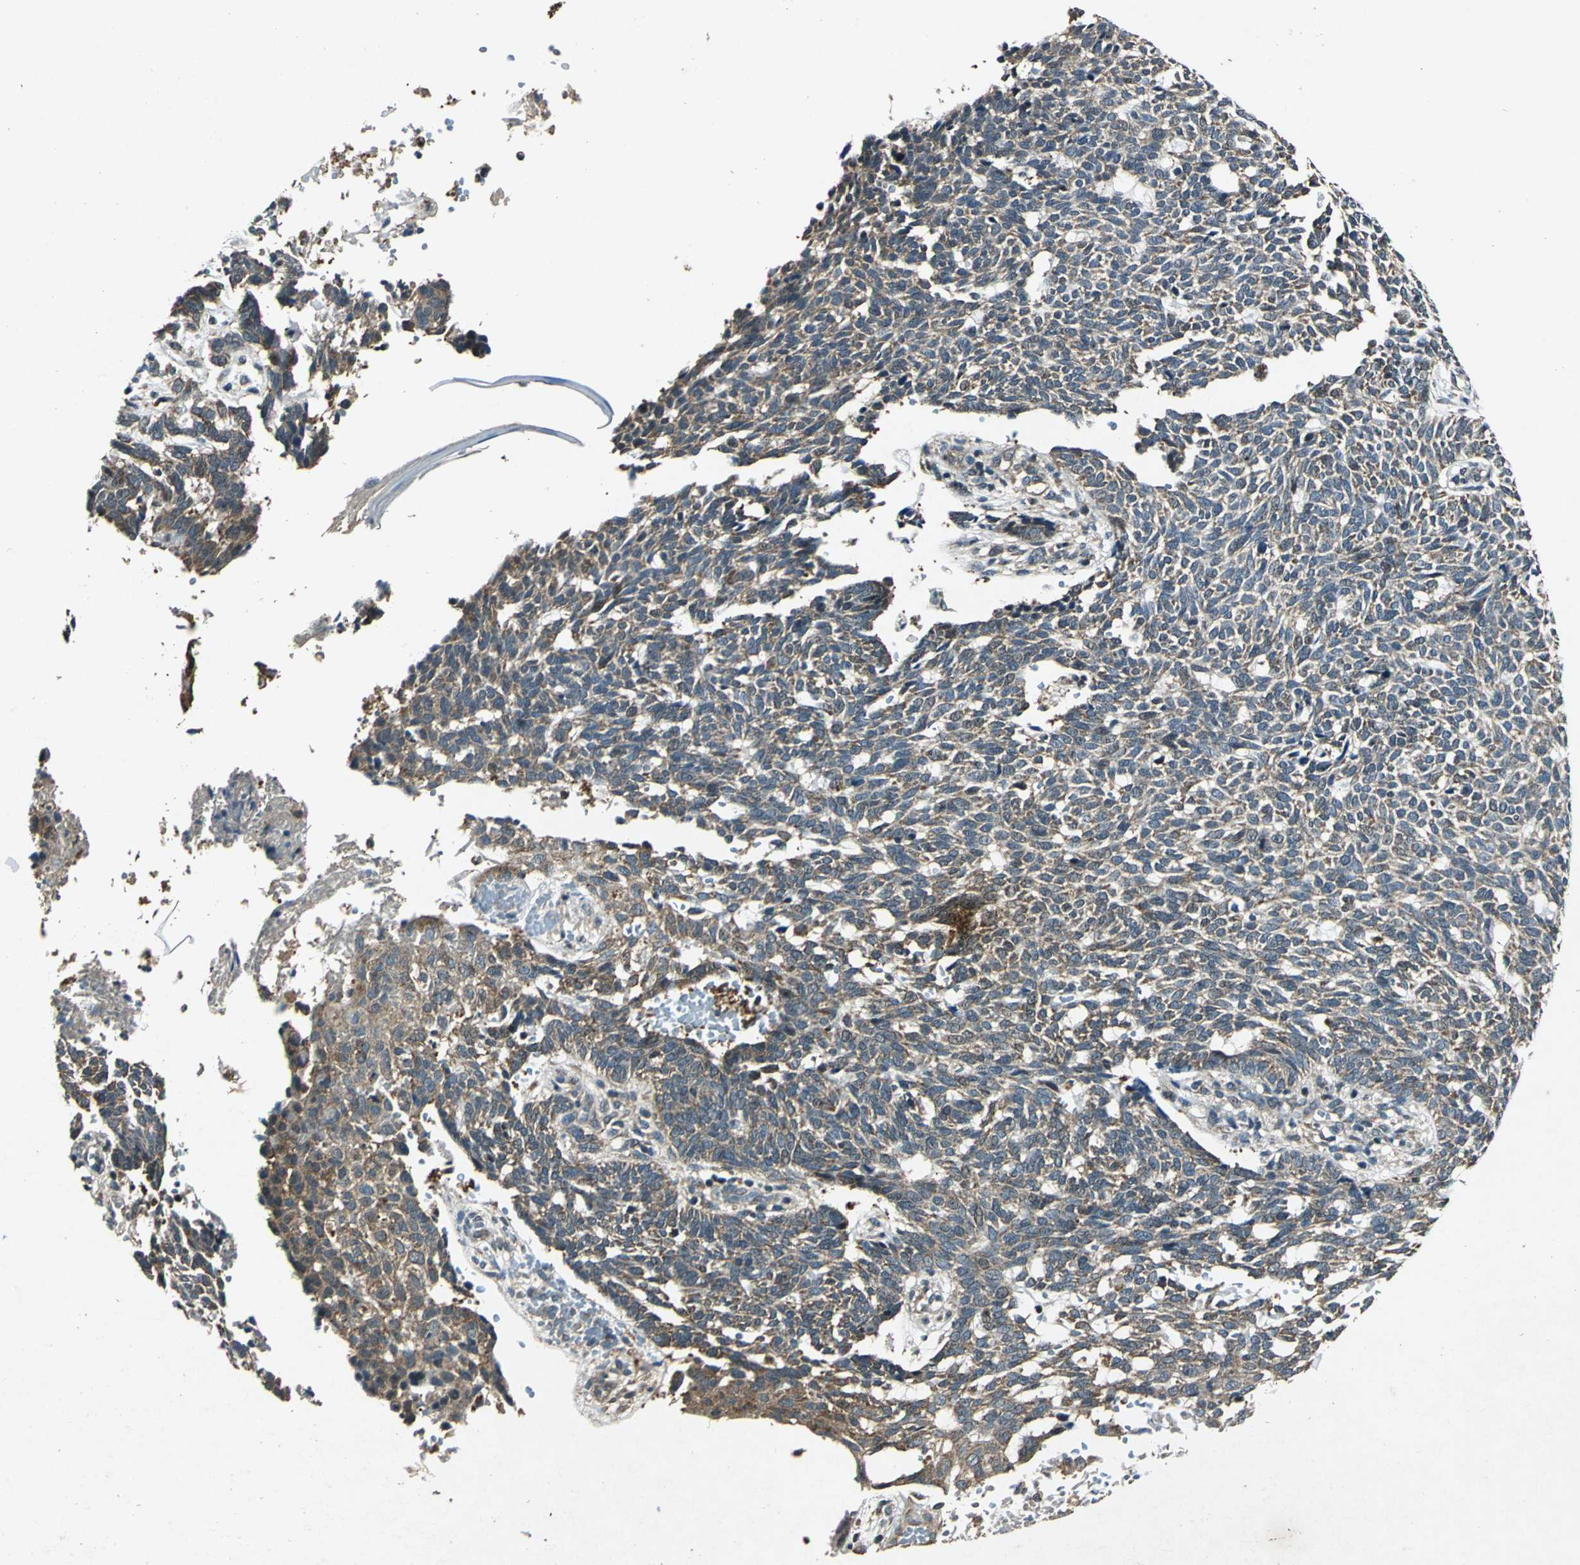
{"staining": {"intensity": "weak", "quantity": ">75%", "location": "cytoplasmic/membranous"}, "tissue": "skin cancer", "cell_type": "Tumor cells", "image_type": "cancer", "snomed": [{"axis": "morphology", "description": "Normal tissue, NOS"}, {"axis": "morphology", "description": "Basal cell carcinoma"}, {"axis": "topography", "description": "Skin"}], "caption": "DAB (3,3'-diaminobenzidine) immunohistochemical staining of skin cancer (basal cell carcinoma) shows weak cytoplasmic/membranous protein positivity in about >75% of tumor cells. The protein is stained brown, and the nuclei are stained in blue (DAB IHC with brightfield microscopy, high magnification).", "gene": "AHSA1", "patient": {"sex": "male", "age": 87}}